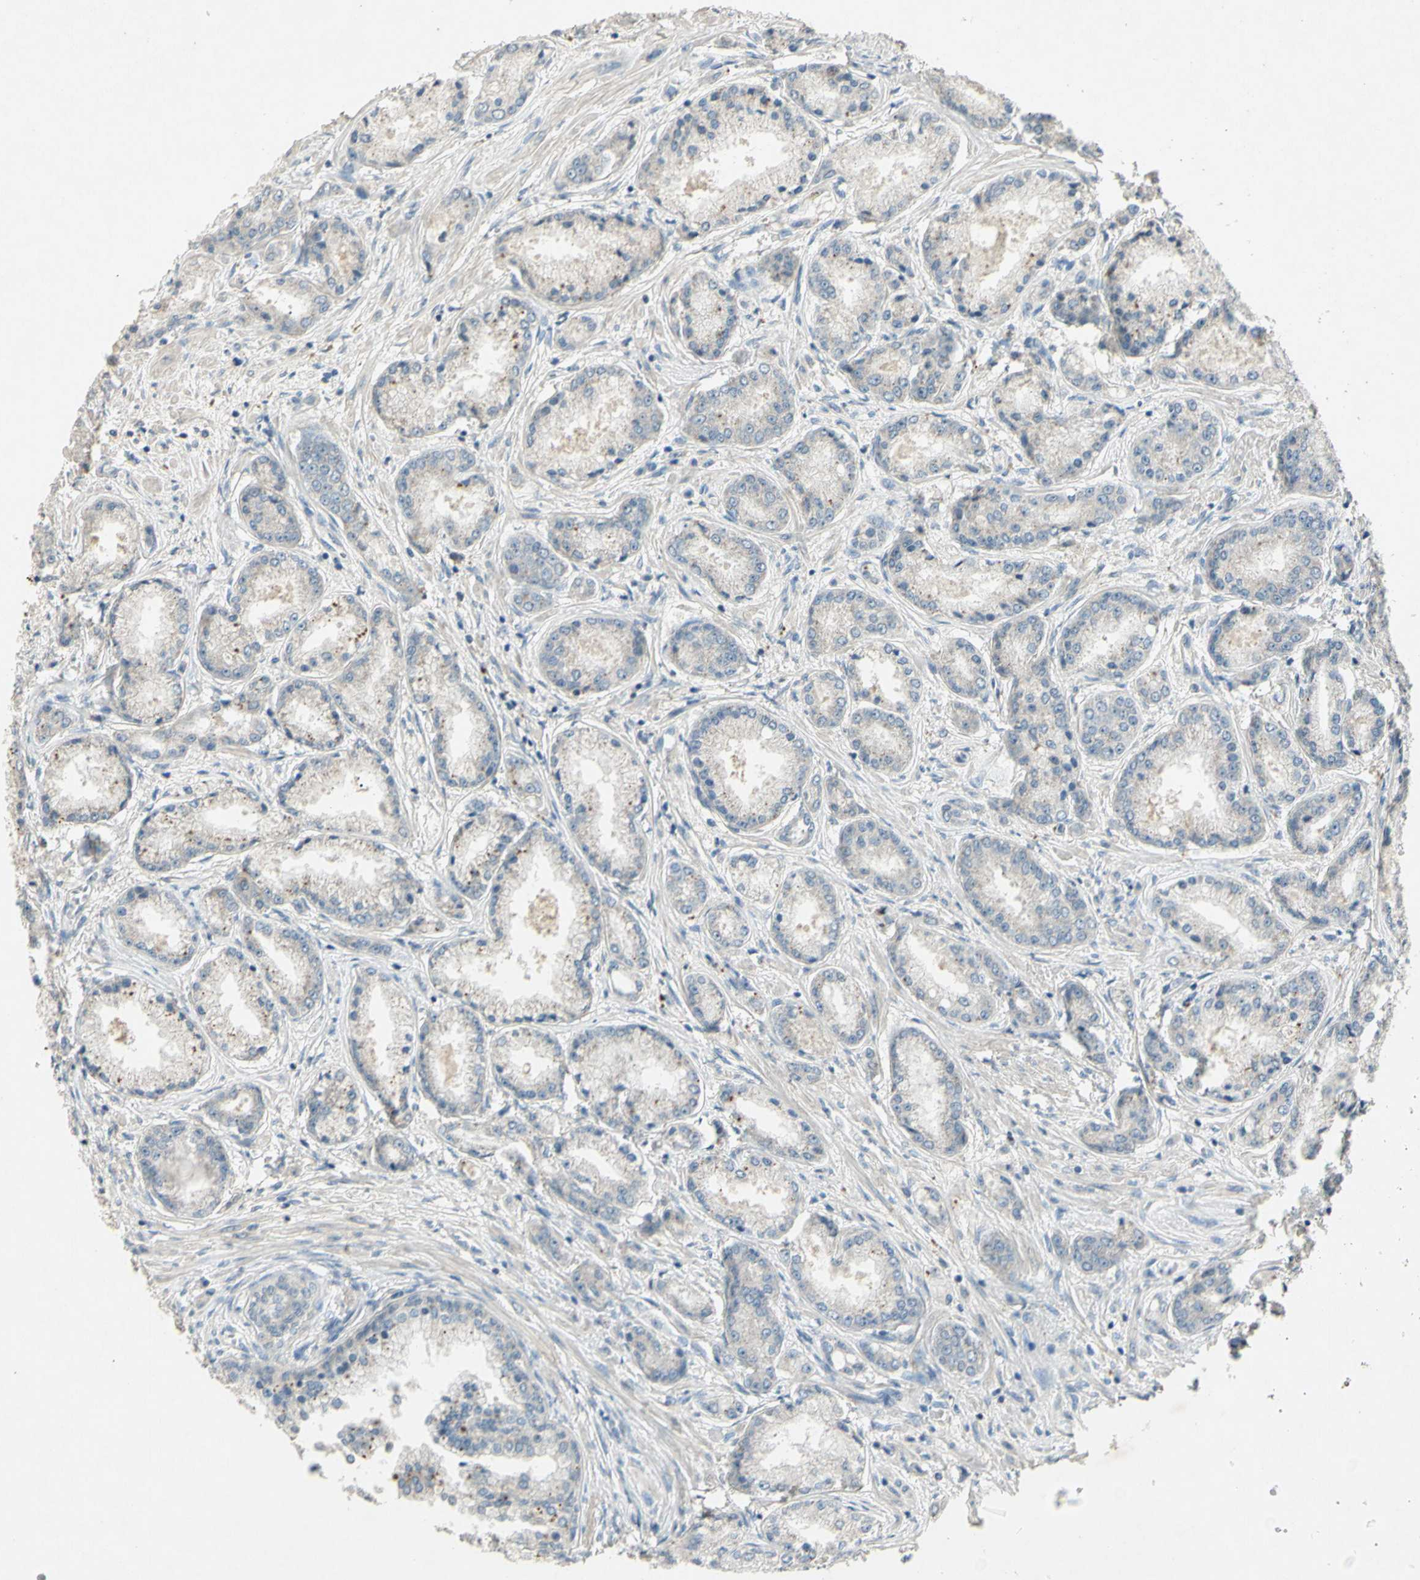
{"staining": {"intensity": "negative", "quantity": "none", "location": "none"}, "tissue": "prostate cancer", "cell_type": "Tumor cells", "image_type": "cancer", "snomed": [{"axis": "morphology", "description": "Adenocarcinoma, High grade"}, {"axis": "topography", "description": "Prostate"}], "caption": "The photomicrograph shows no staining of tumor cells in prostate cancer (adenocarcinoma (high-grade)). The staining was performed using DAB to visualize the protein expression in brown, while the nuclei were stained in blue with hematoxylin (Magnification: 20x).", "gene": "TIMM21", "patient": {"sex": "male", "age": 59}}